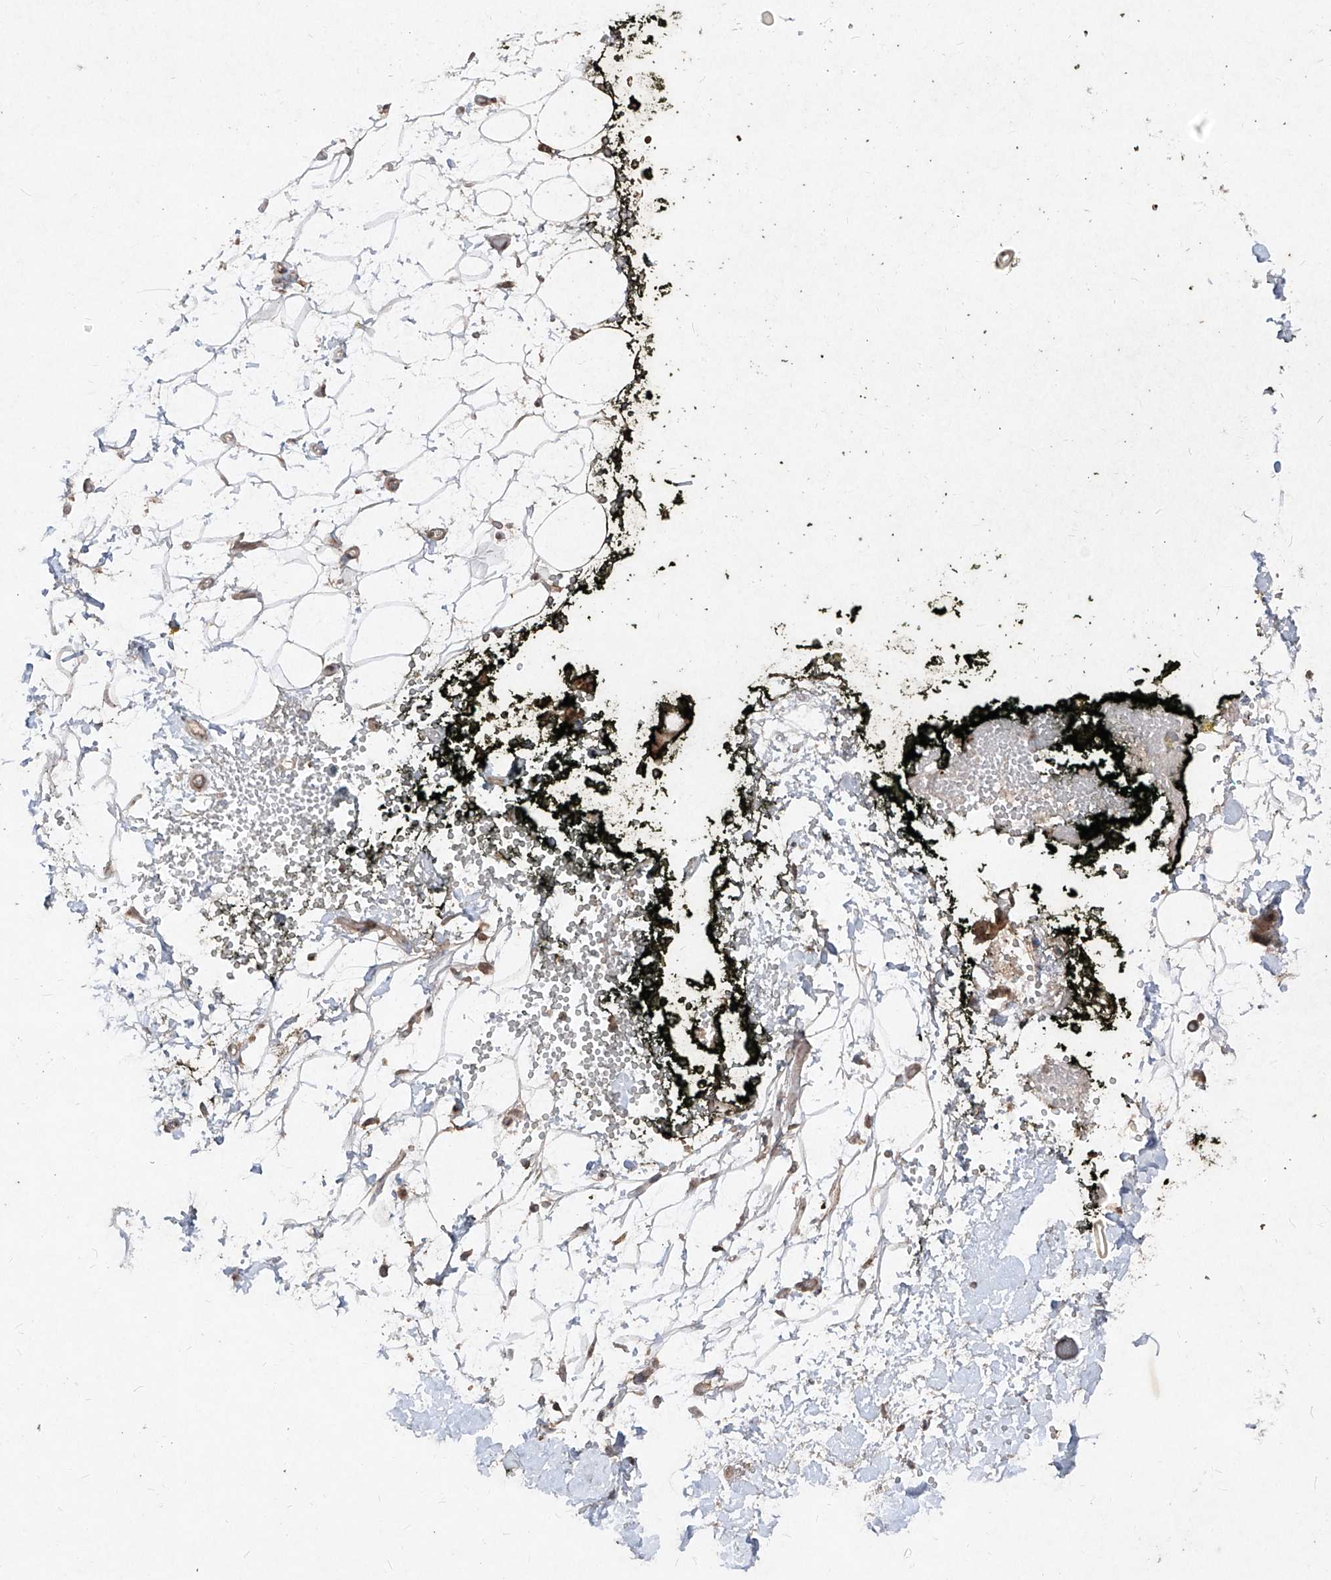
{"staining": {"intensity": "moderate", "quantity": "25%-75%", "location": "cytoplasmic/membranous"}, "tissue": "adipose tissue", "cell_type": "Adipocytes", "image_type": "normal", "snomed": [{"axis": "morphology", "description": "Normal tissue, NOS"}, {"axis": "morphology", "description": "Adenocarcinoma, NOS"}, {"axis": "topography", "description": "Pancreas"}, {"axis": "topography", "description": "Peripheral nerve tissue"}], "caption": "Adipocytes show medium levels of moderate cytoplasmic/membranous positivity in about 25%-75% of cells in normal human adipose tissue. (DAB (3,3'-diaminobenzidine) IHC with brightfield microscopy, high magnification).", "gene": "ABCD3", "patient": {"sex": "male", "age": 59}}